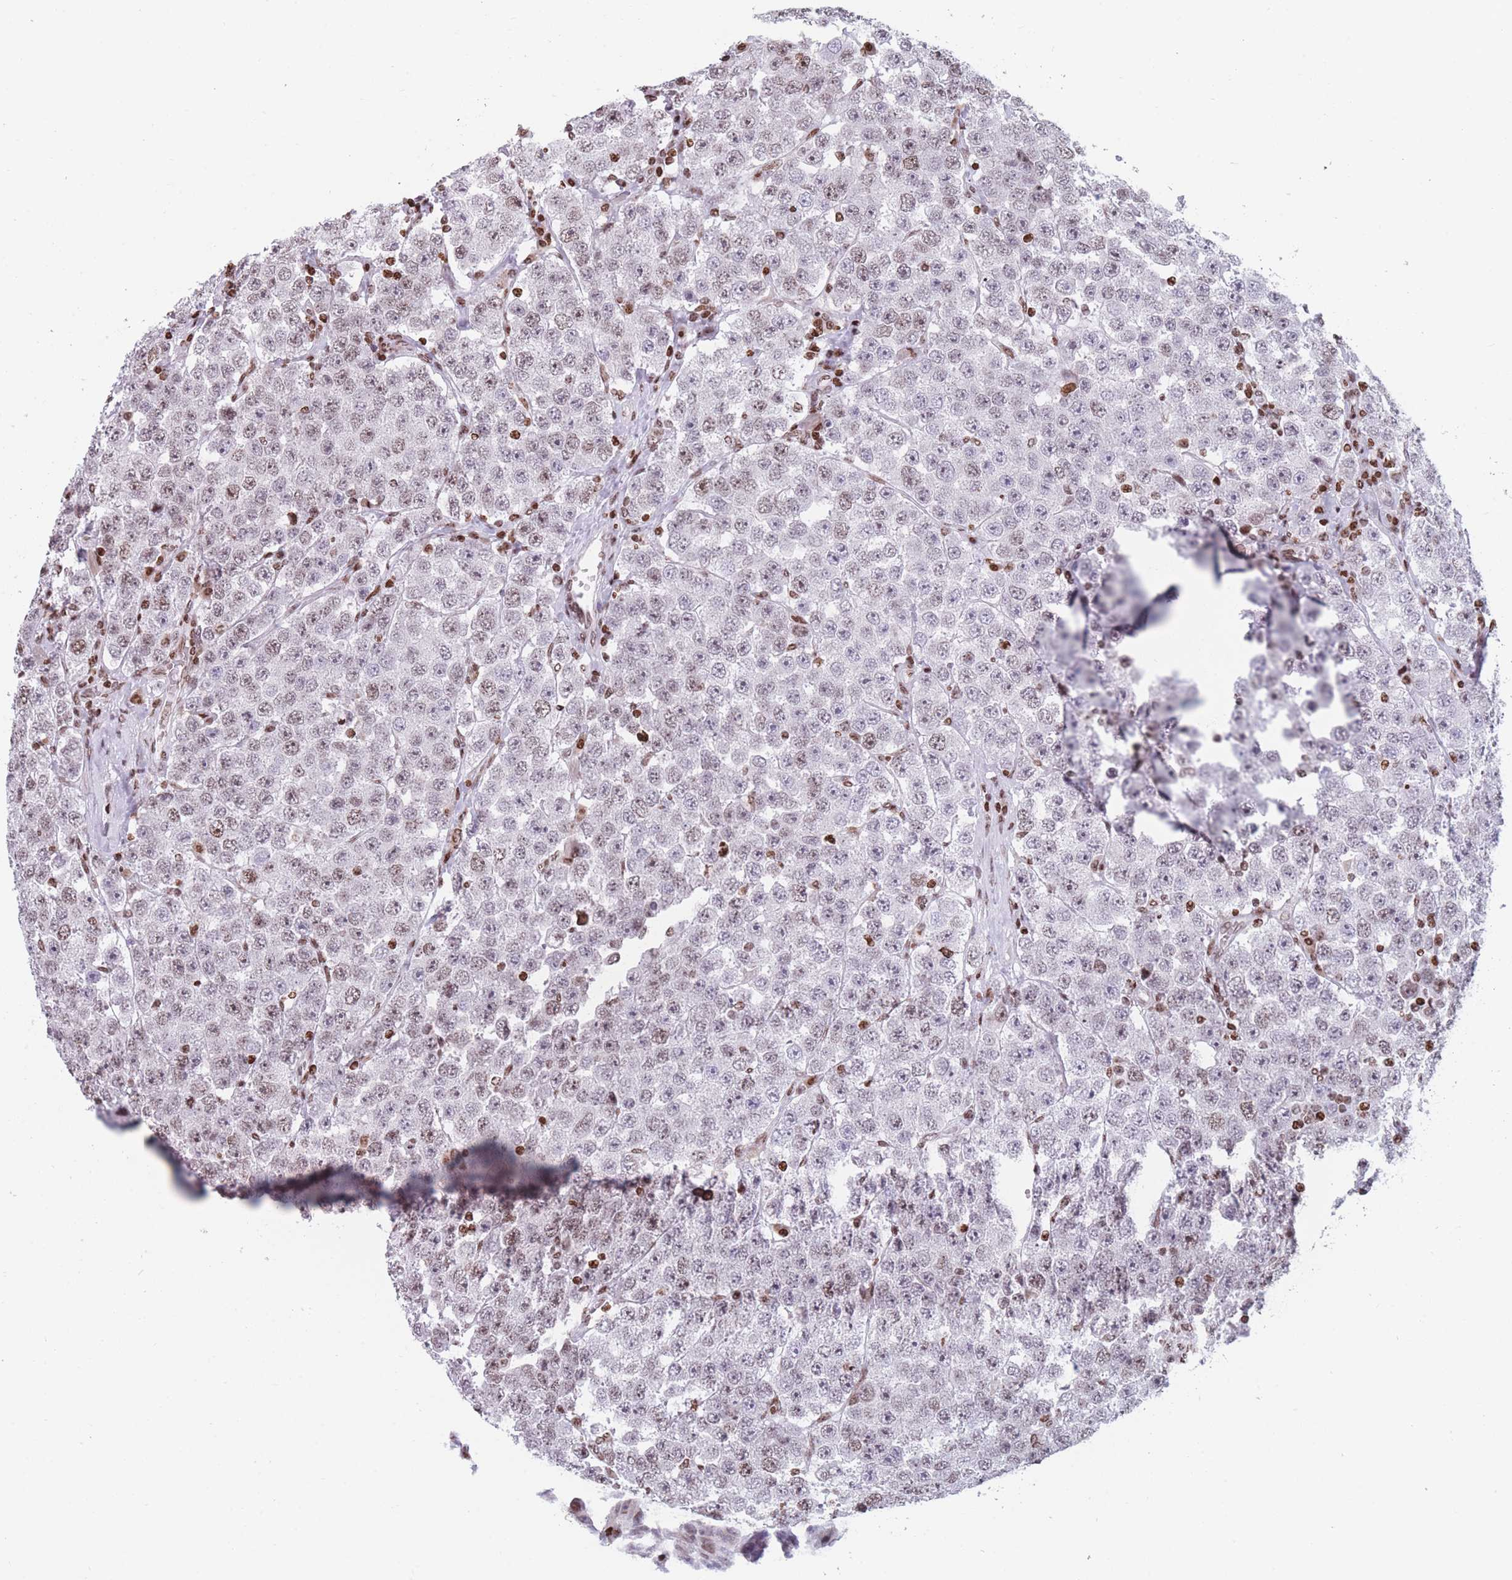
{"staining": {"intensity": "weak", "quantity": "25%-75%", "location": "nuclear"}, "tissue": "testis cancer", "cell_type": "Tumor cells", "image_type": "cancer", "snomed": [{"axis": "morphology", "description": "Seminoma, NOS"}, {"axis": "topography", "description": "Testis"}], "caption": "Testis seminoma was stained to show a protein in brown. There is low levels of weak nuclear staining in approximately 25%-75% of tumor cells. (Stains: DAB (3,3'-diaminobenzidine) in brown, nuclei in blue, Microscopy: brightfield microscopy at high magnification).", "gene": "AK9", "patient": {"sex": "male", "age": 28}}